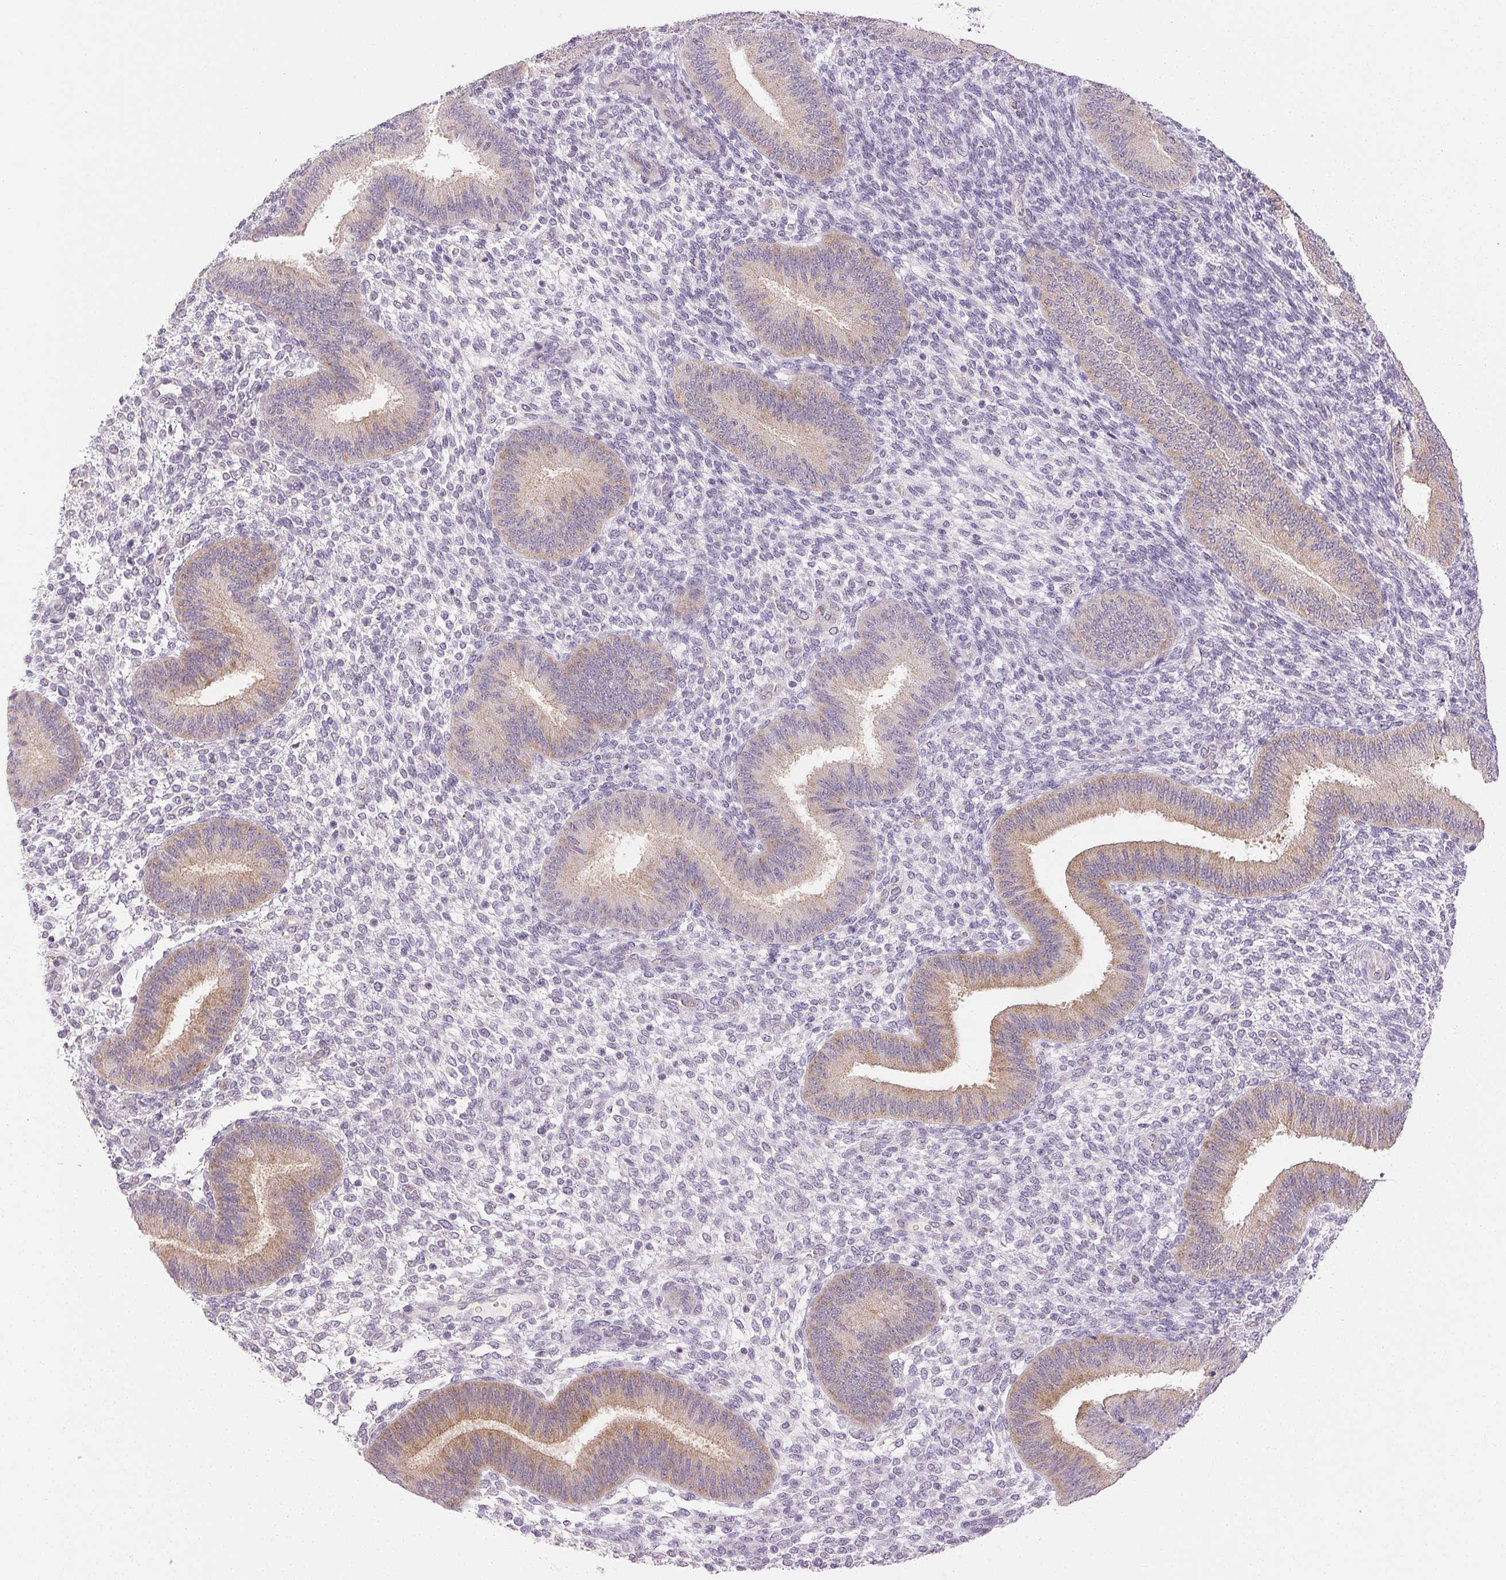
{"staining": {"intensity": "negative", "quantity": "none", "location": "none"}, "tissue": "endometrium", "cell_type": "Cells in endometrial stroma", "image_type": "normal", "snomed": [{"axis": "morphology", "description": "Normal tissue, NOS"}, {"axis": "topography", "description": "Endometrium"}], "caption": "Cells in endometrial stroma are negative for brown protein staining in benign endometrium. (Brightfield microscopy of DAB (3,3'-diaminobenzidine) immunohistochemistry at high magnification).", "gene": "PLCB1", "patient": {"sex": "female", "age": 39}}